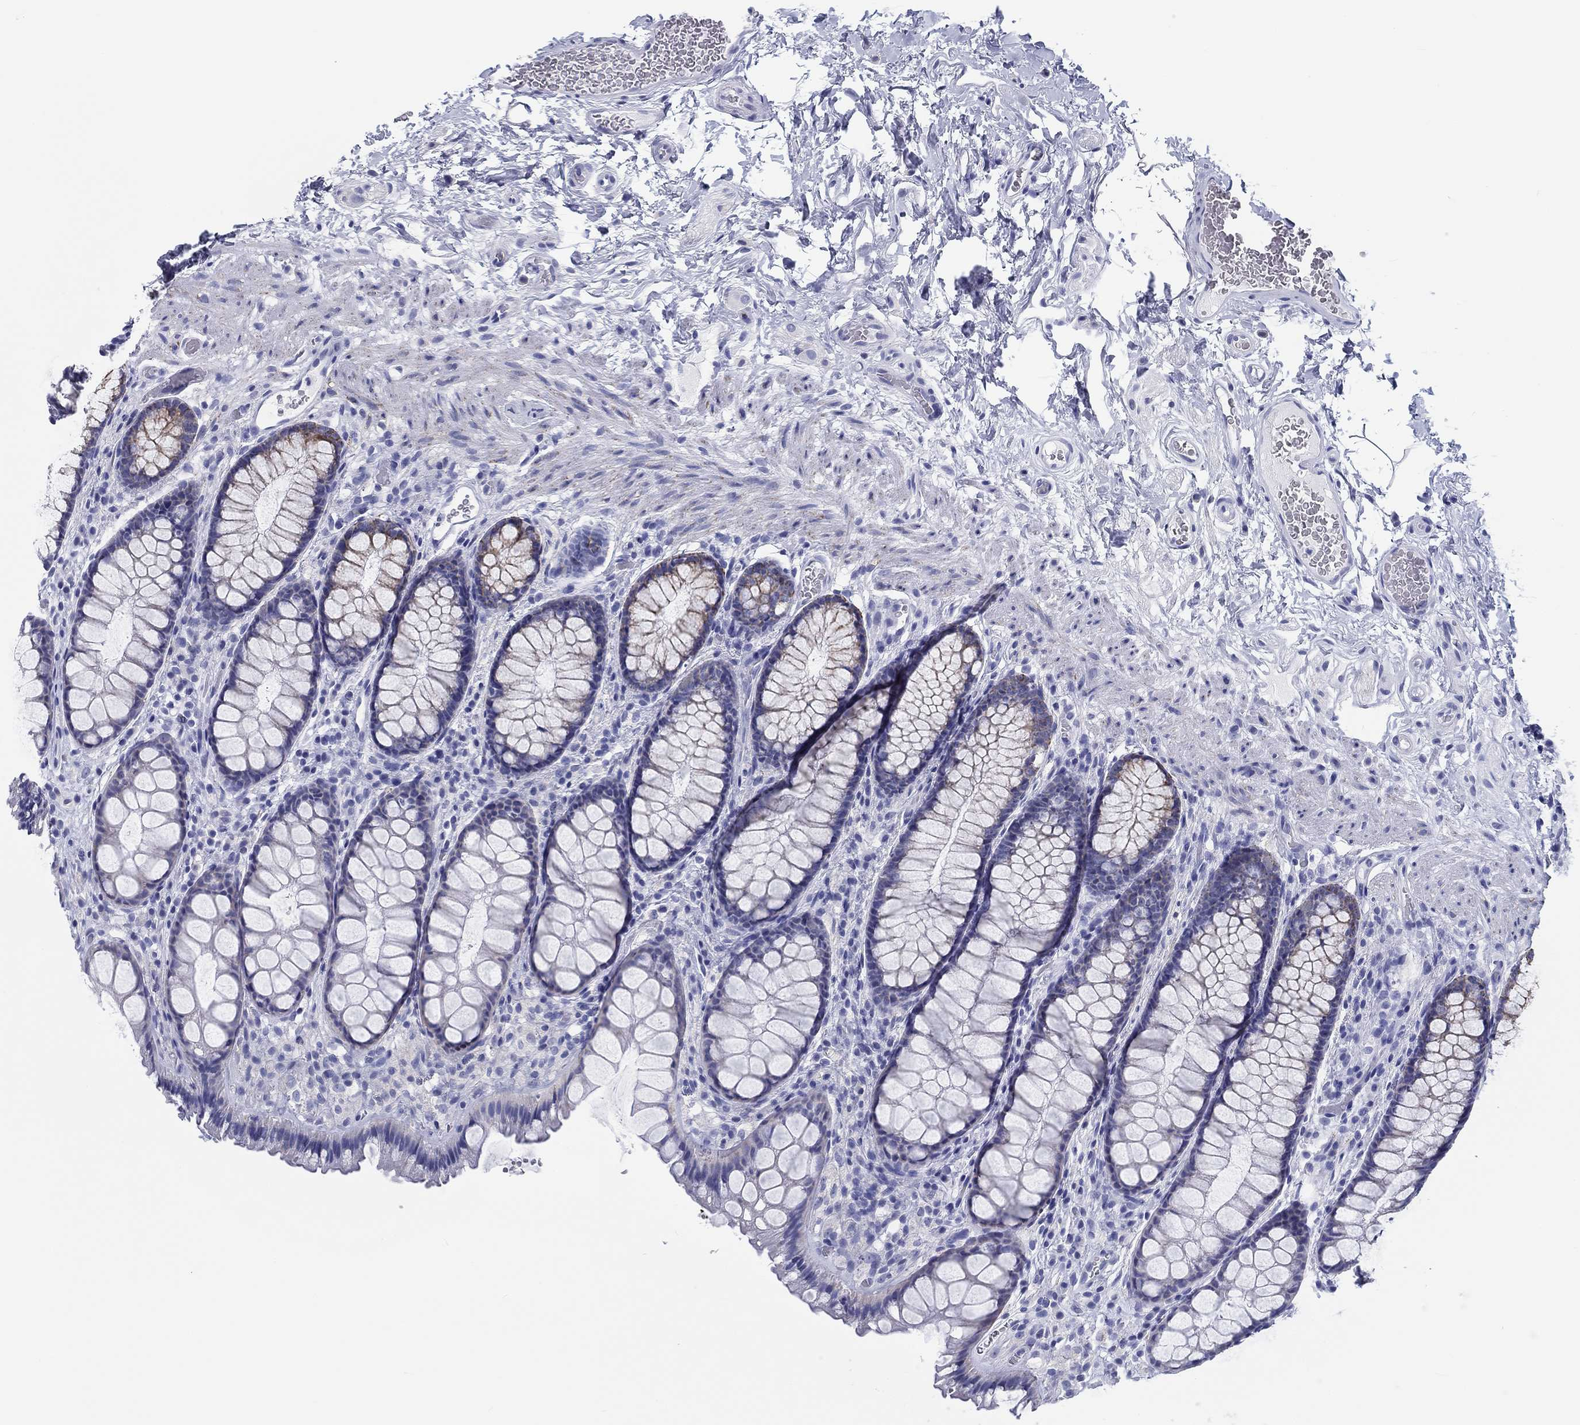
{"staining": {"intensity": "strong", "quantity": "<25%", "location": "cytoplasmic/membranous"}, "tissue": "rectum", "cell_type": "Glandular cells", "image_type": "normal", "snomed": [{"axis": "morphology", "description": "Normal tissue, NOS"}, {"axis": "topography", "description": "Rectum"}], "caption": "A brown stain shows strong cytoplasmic/membranous positivity of a protein in glandular cells of benign human rectum.", "gene": "H1", "patient": {"sex": "female", "age": 62}}